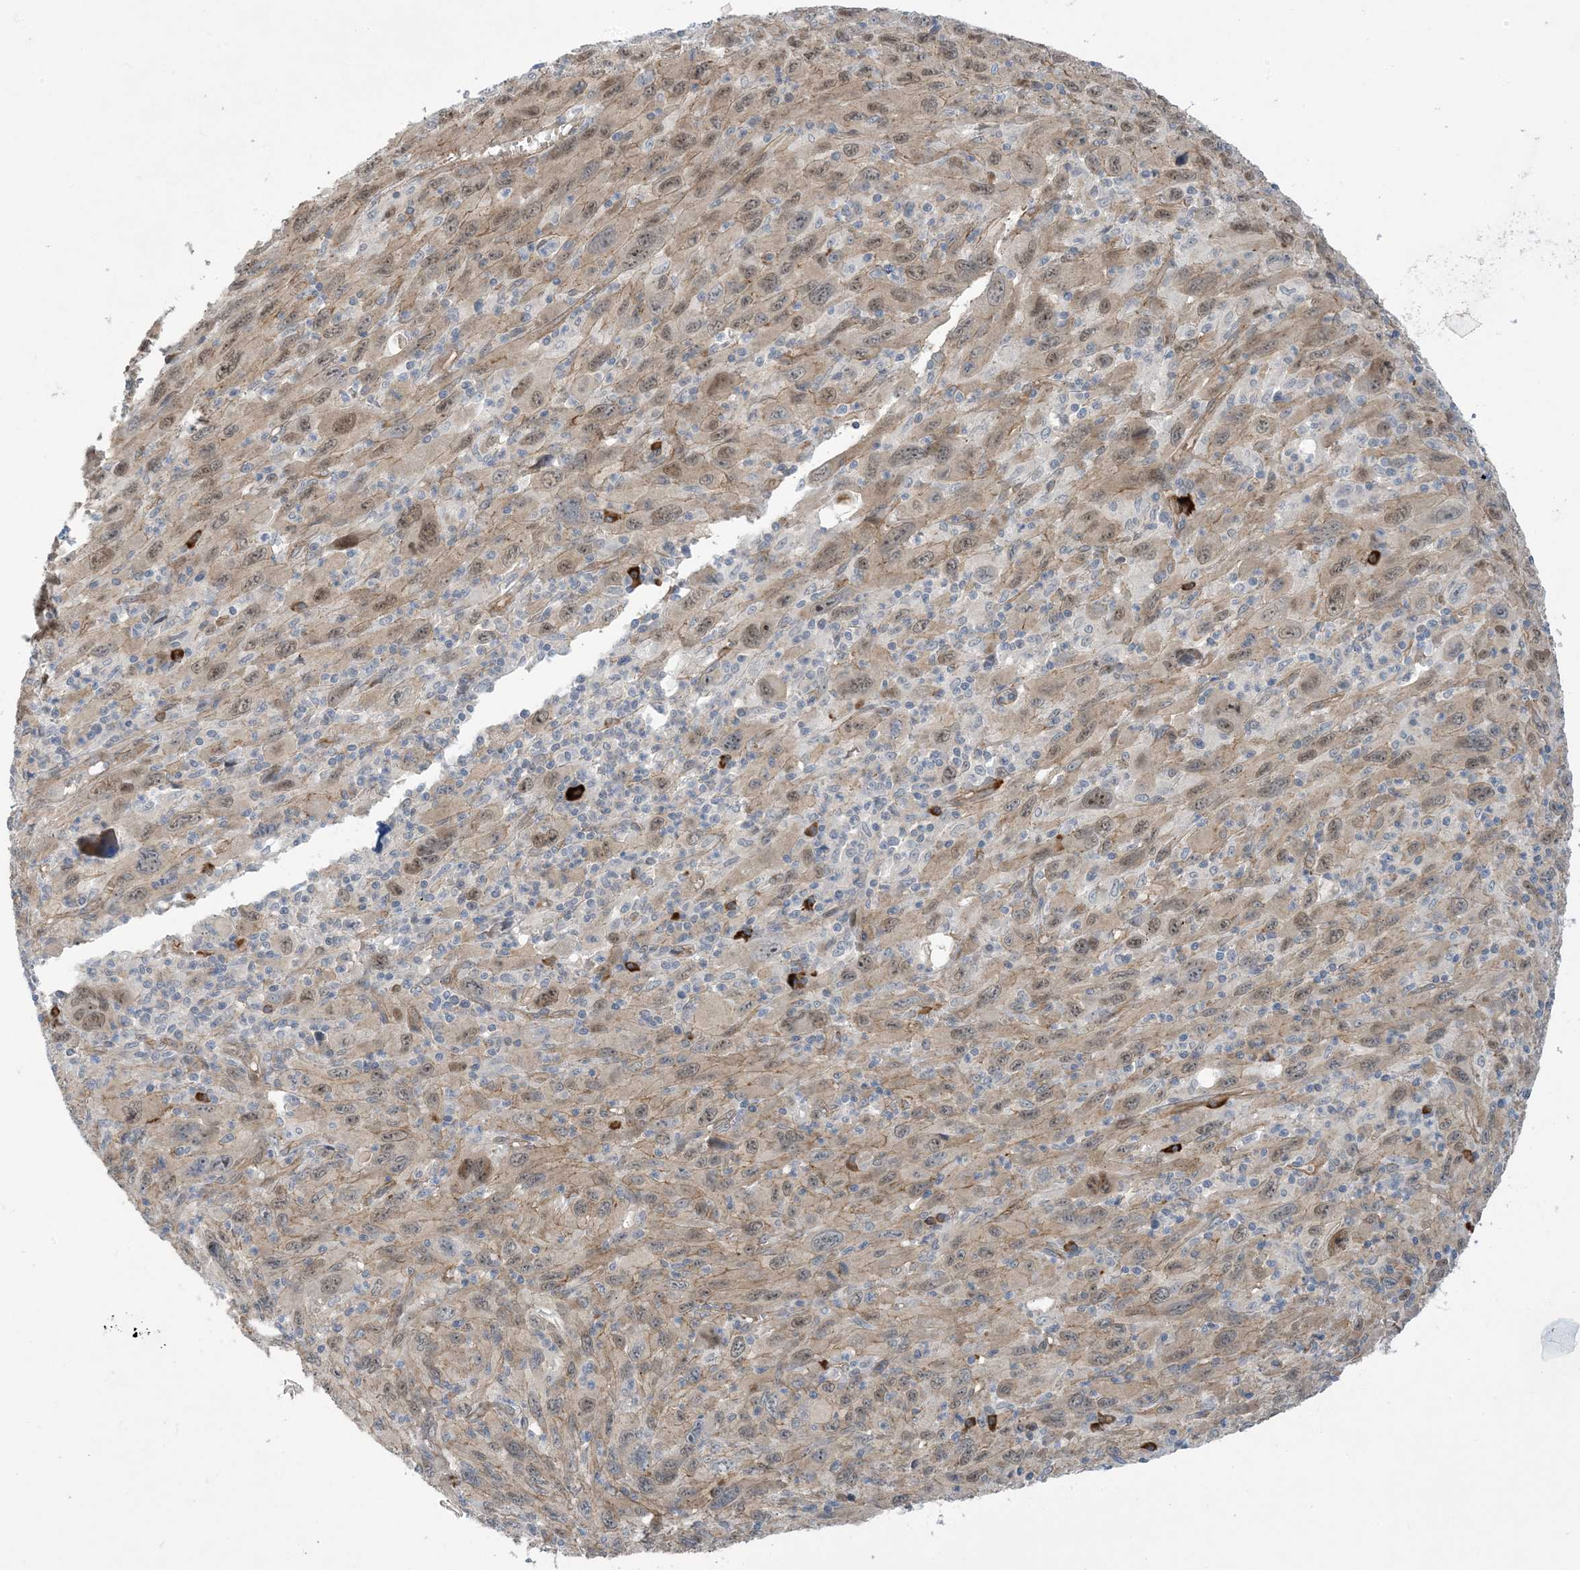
{"staining": {"intensity": "moderate", "quantity": "25%-75%", "location": "cytoplasmic/membranous,nuclear"}, "tissue": "melanoma", "cell_type": "Tumor cells", "image_type": "cancer", "snomed": [{"axis": "morphology", "description": "Malignant melanoma, Metastatic site"}, {"axis": "topography", "description": "Skin"}], "caption": "Immunohistochemistry (IHC) of melanoma displays medium levels of moderate cytoplasmic/membranous and nuclear positivity in approximately 25%-75% of tumor cells.", "gene": "AOC1", "patient": {"sex": "female", "age": 56}}